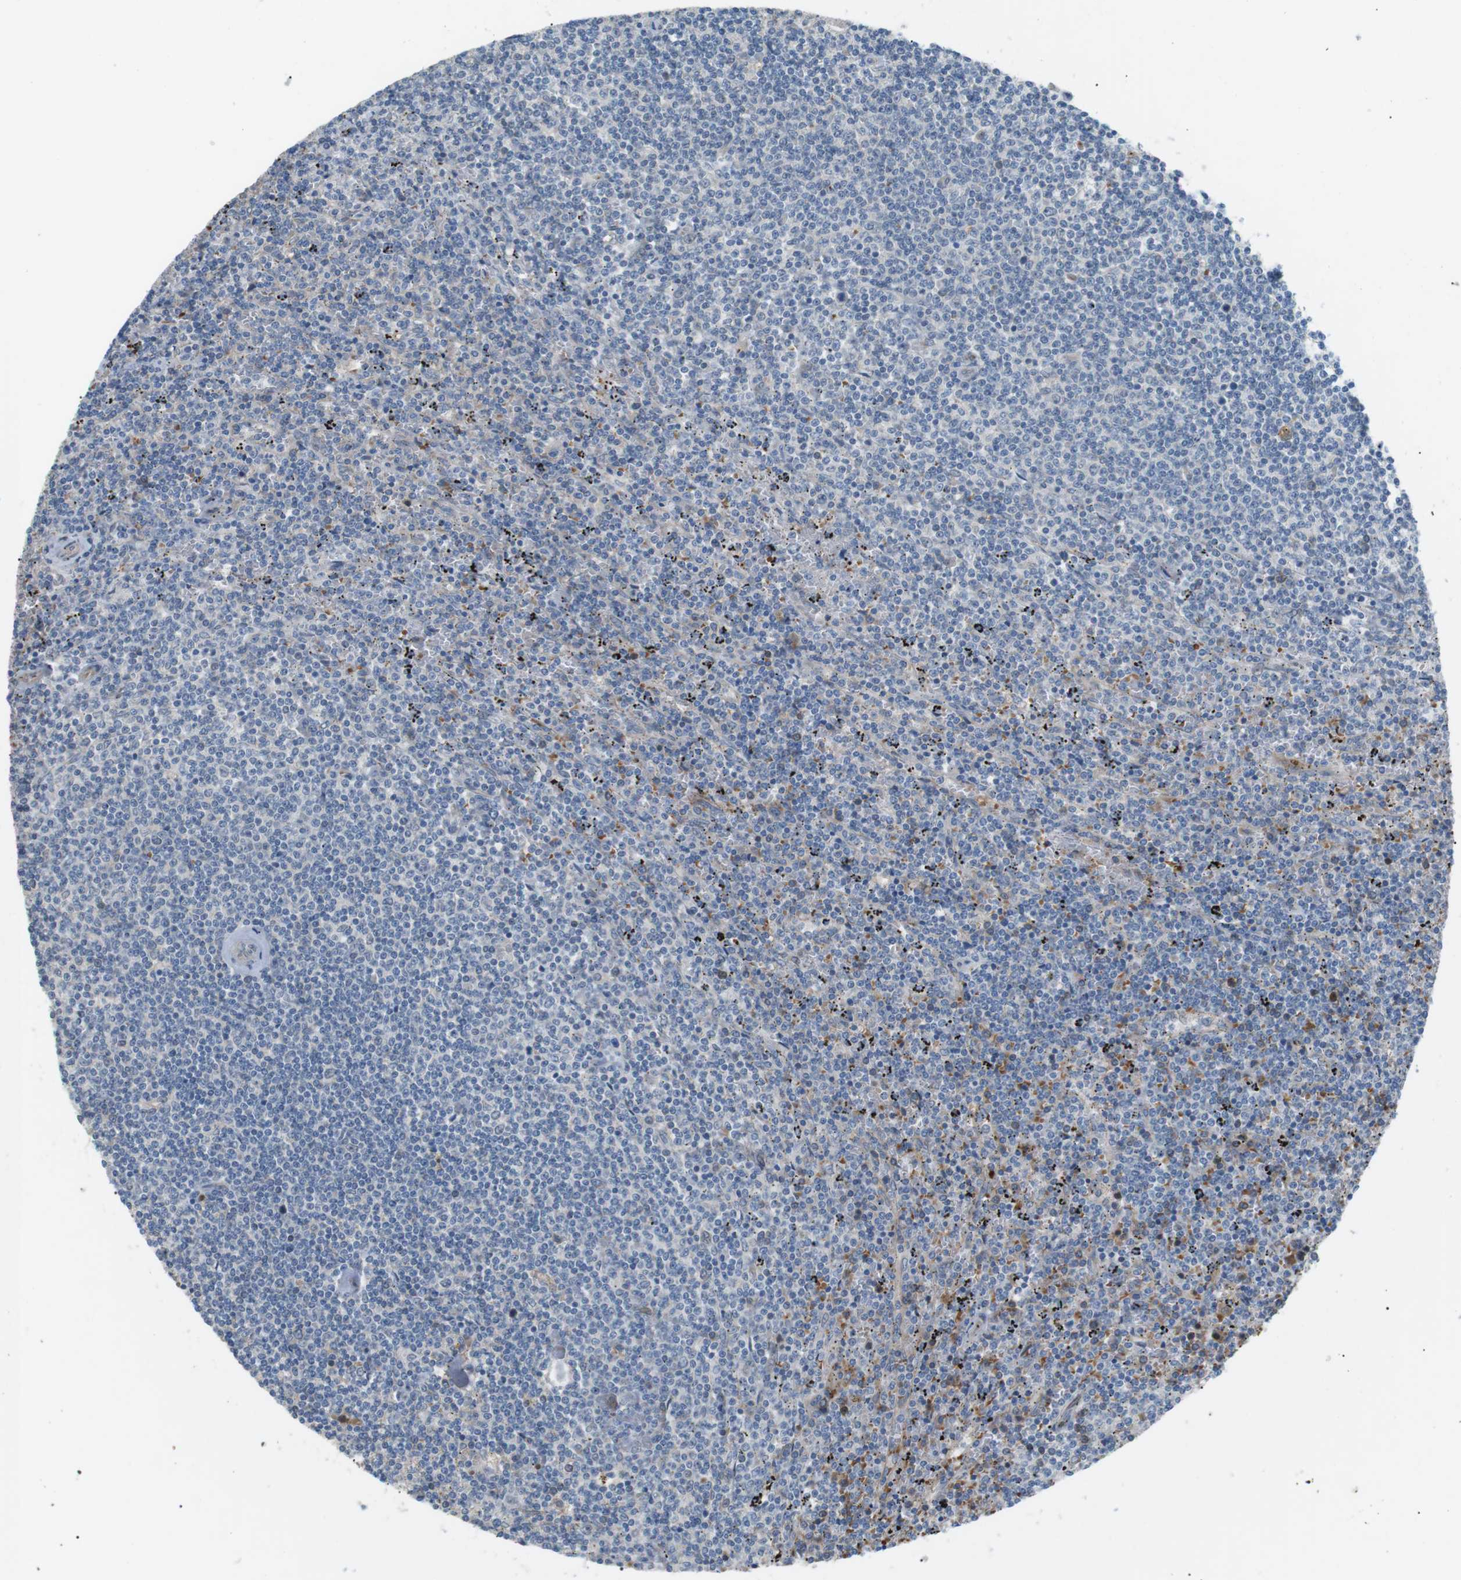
{"staining": {"intensity": "negative", "quantity": "none", "location": "none"}, "tissue": "lymphoma", "cell_type": "Tumor cells", "image_type": "cancer", "snomed": [{"axis": "morphology", "description": "Malignant lymphoma, non-Hodgkin's type, Low grade"}, {"axis": "topography", "description": "Spleen"}], "caption": "The IHC histopathology image has no significant positivity in tumor cells of malignant lymphoma, non-Hodgkin's type (low-grade) tissue.", "gene": "B4GALNT2", "patient": {"sex": "female", "age": 50}}